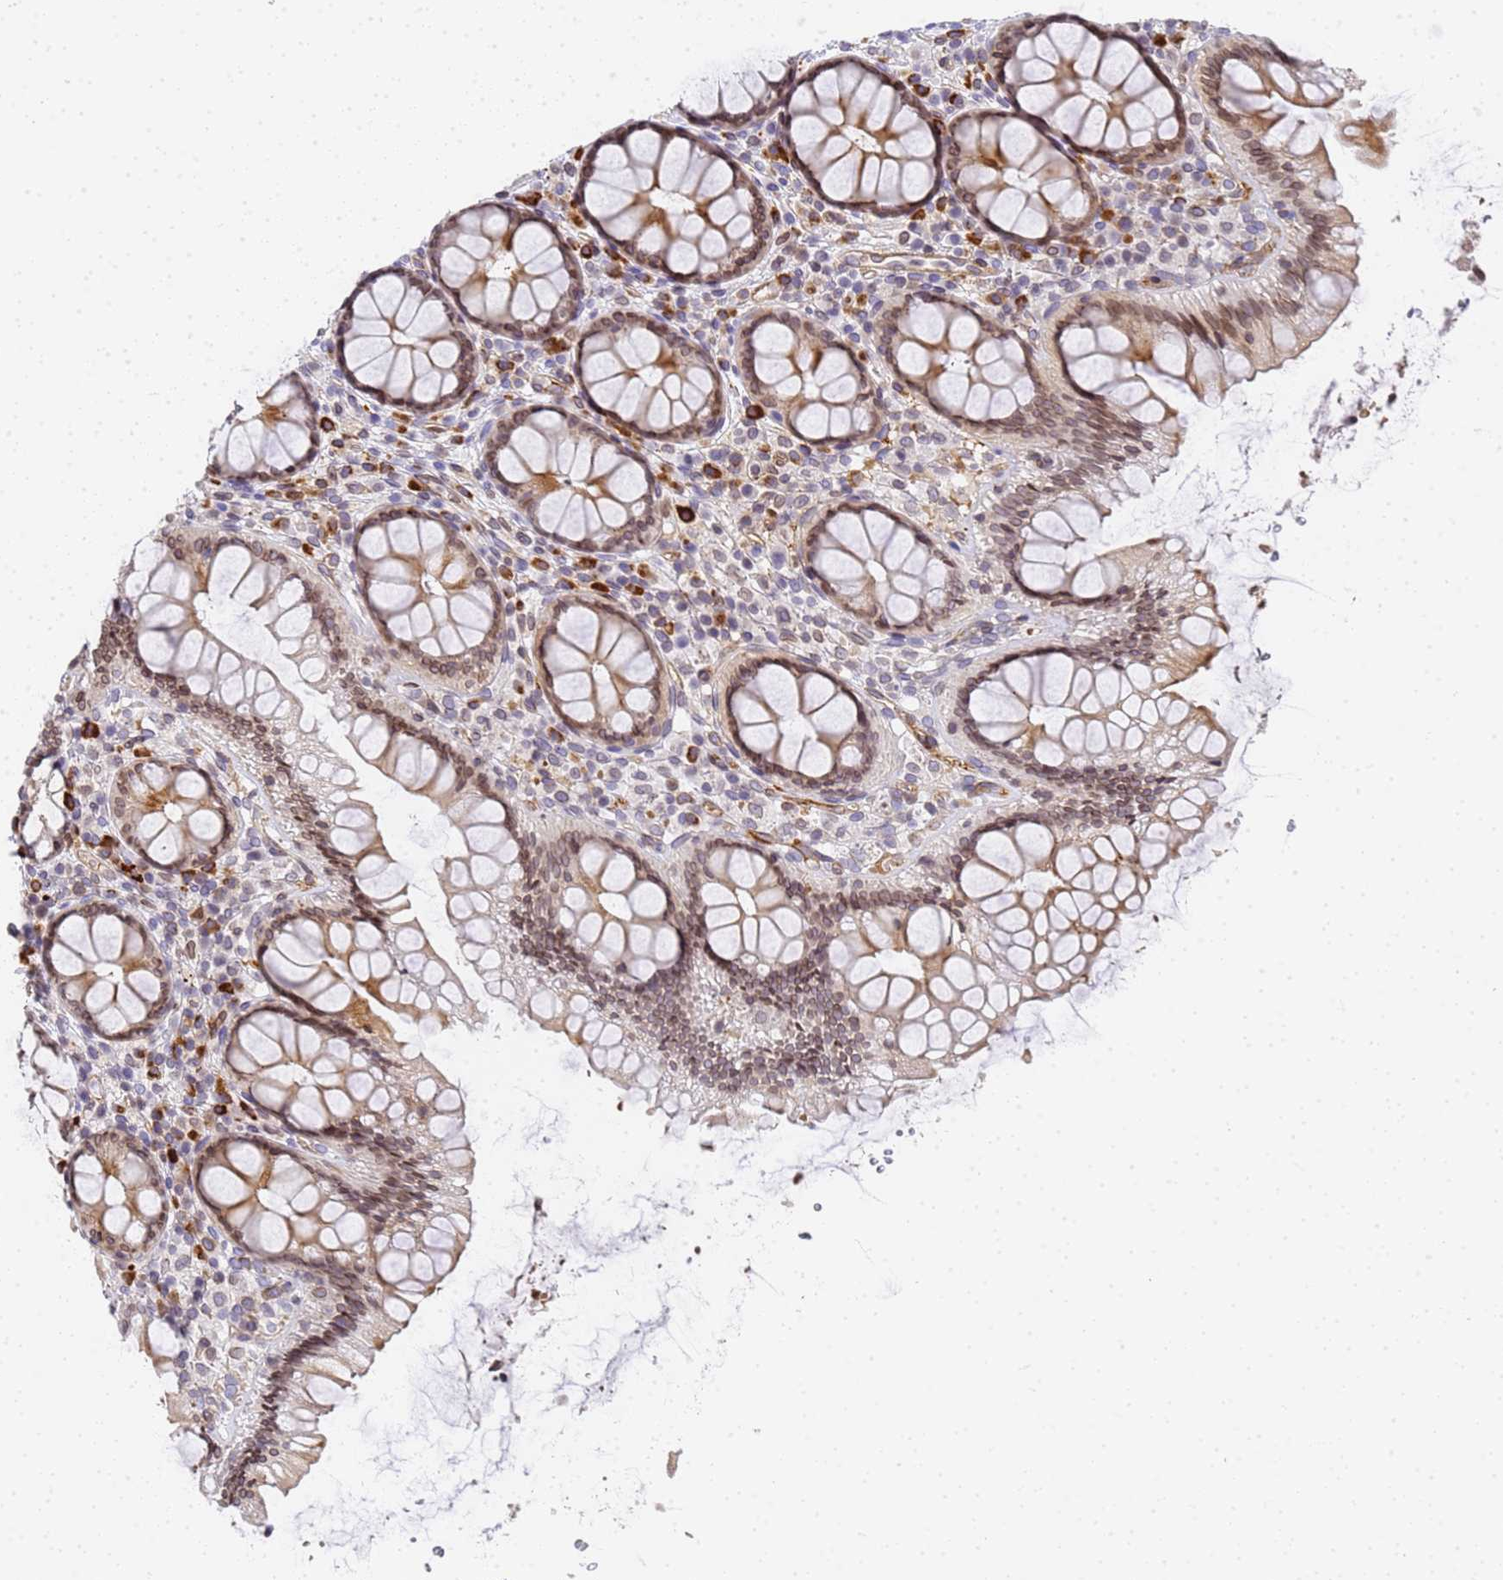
{"staining": {"intensity": "moderate", "quantity": "25%-75%", "location": "cytoplasmic/membranous,nuclear"}, "tissue": "rectum", "cell_type": "Glandular cells", "image_type": "normal", "snomed": [{"axis": "morphology", "description": "Normal tissue, NOS"}, {"axis": "topography", "description": "Rectum"}], "caption": "Rectum was stained to show a protein in brown. There is medium levels of moderate cytoplasmic/membranous,nuclear expression in approximately 25%-75% of glandular cells. (Brightfield microscopy of DAB IHC at high magnification).", "gene": "IGFBP7", "patient": {"sex": "male", "age": 83}}